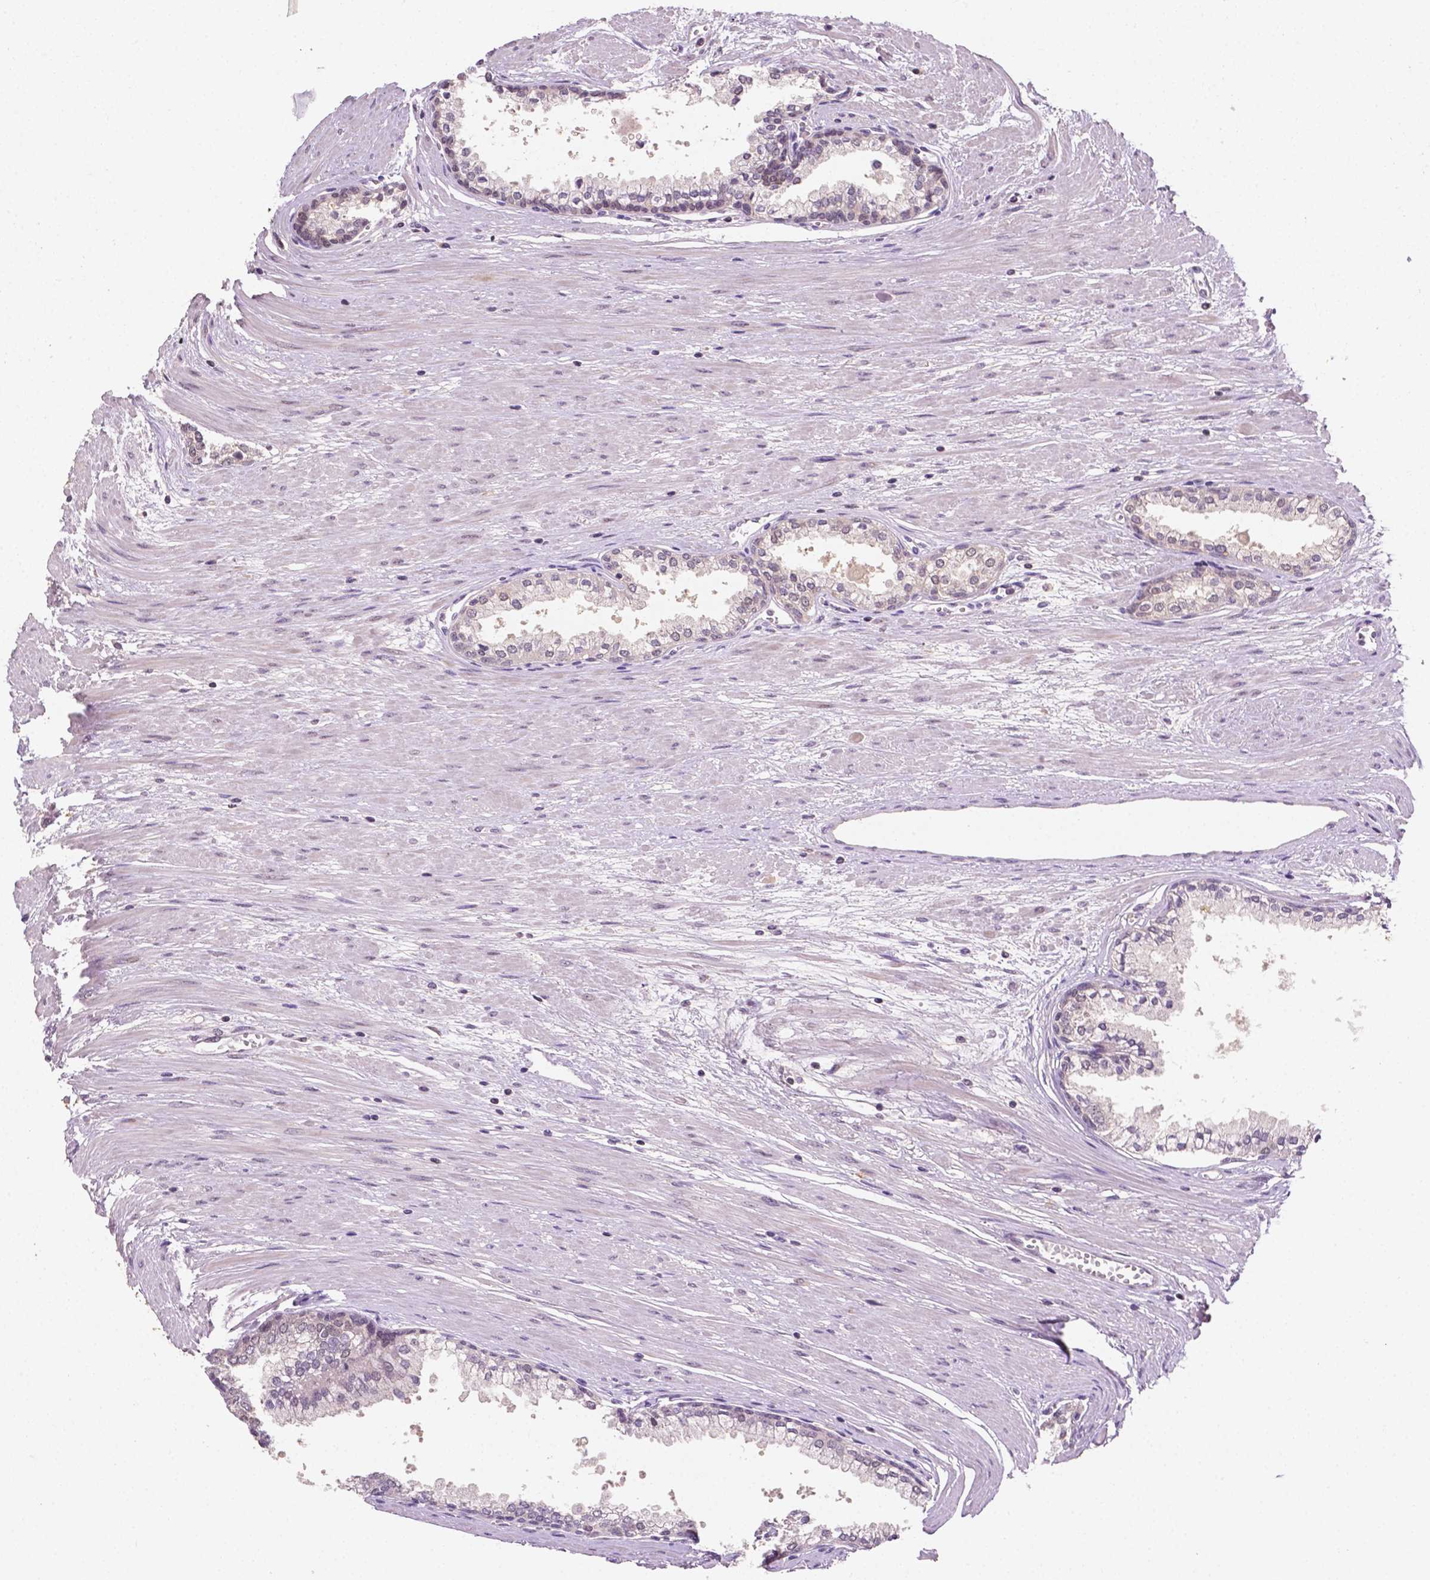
{"staining": {"intensity": "negative", "quantity": "none", "location": "none"}, "tissue": "prostate cancer", "cell_type": "Tumor cells", "image_type": "cancer", "snomed": [{"axis": "morphology", "description": "Adenocarcinoma, Medium grade"}, {"axis": "topography", "description": "Prostate"}], "caption": "This is an IHC photomicrograph of human prostate cancer. There is no staining in tumor cells.", "gene": "MROH6", "patient": {"sex": "male", "age": 57}}